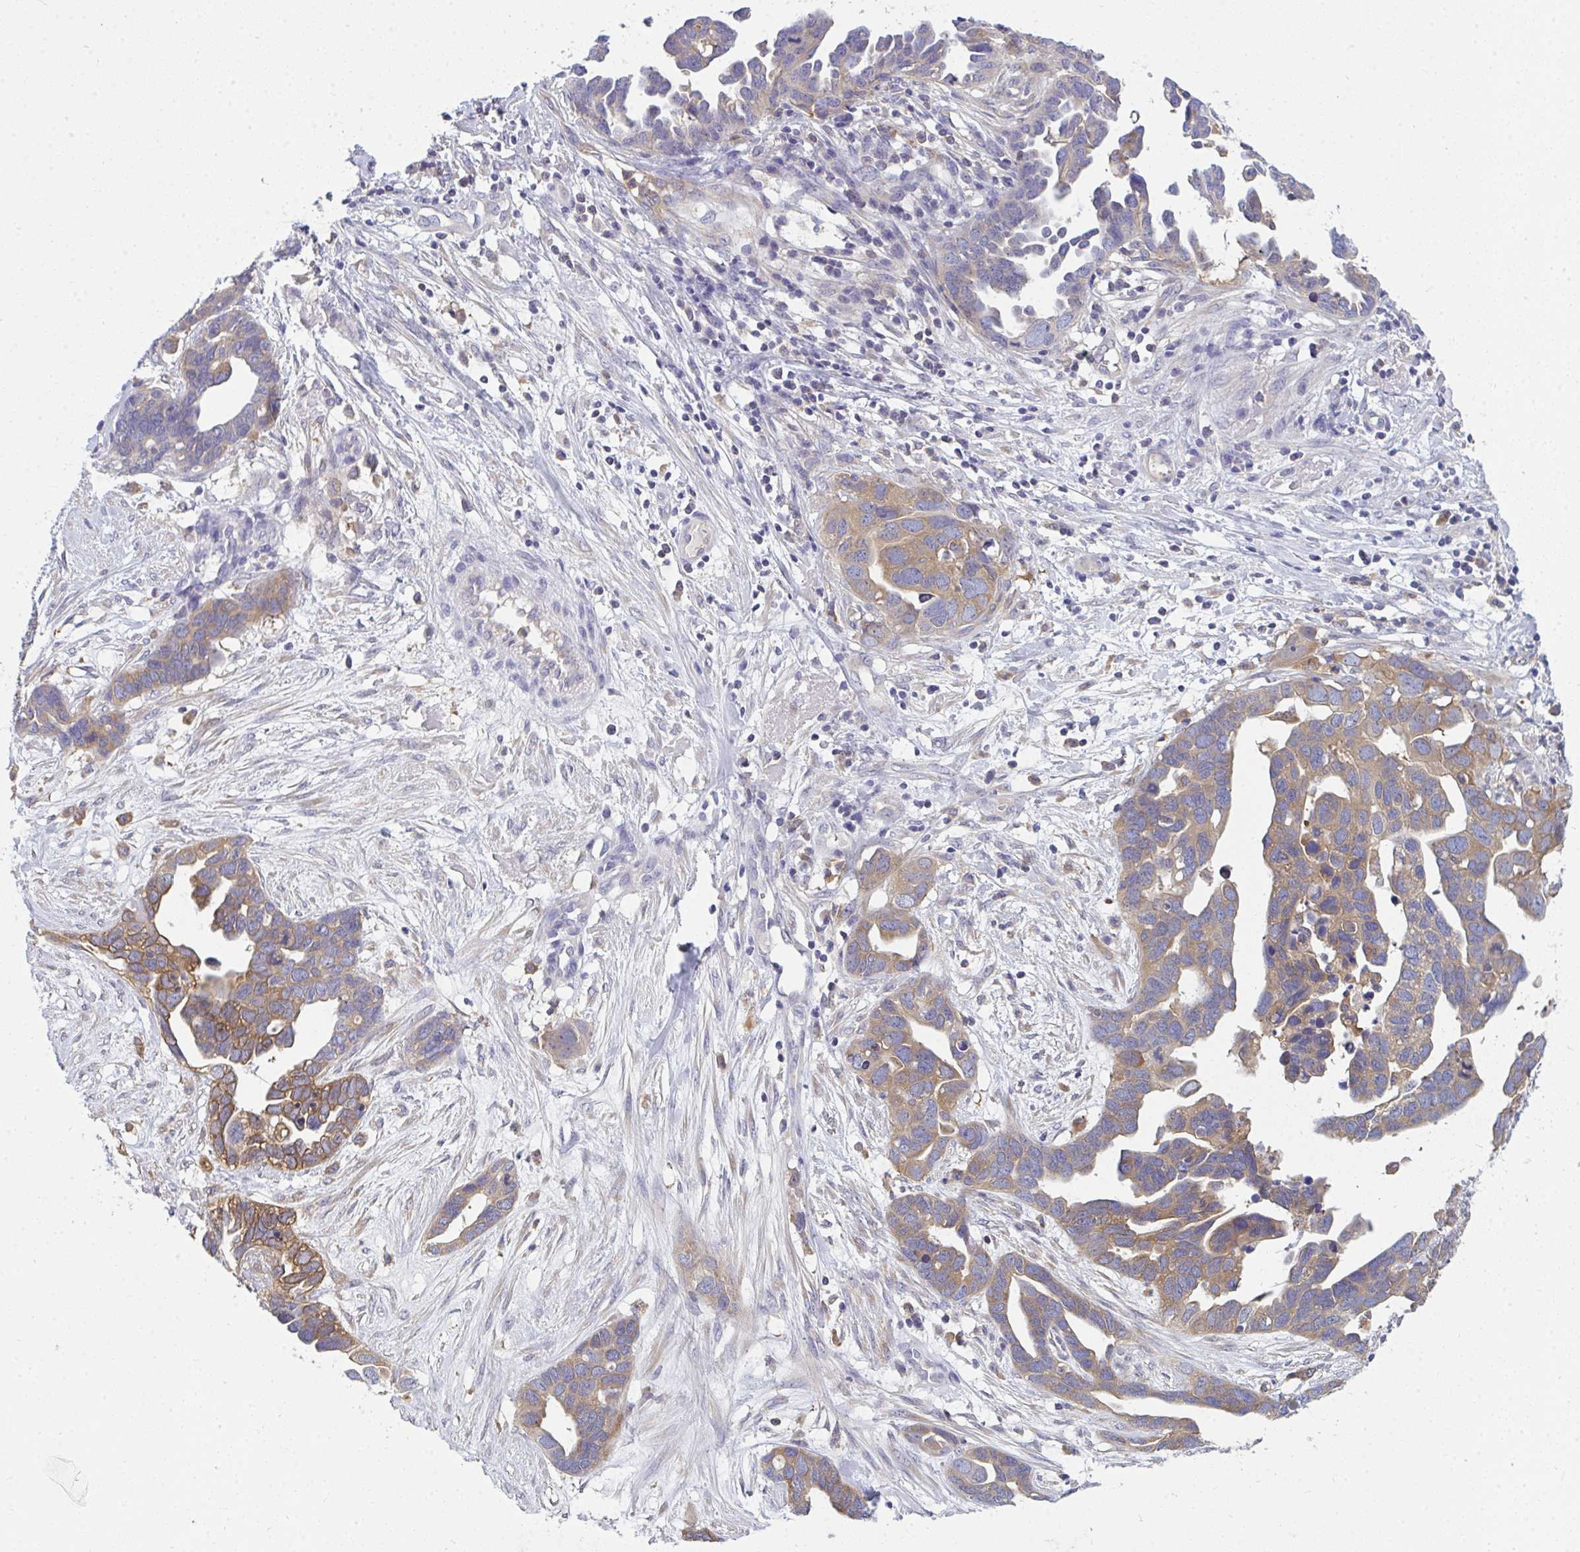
{"staining": {"intensity": "moderate", "quantity": "25%-75%", "location": "cytoplasmic/membranous"}, "tissue": "ovarian cancer", "cell_type": "Tumor cells", "image_type": "cancer", "snomed": [{"axis": "morphology", "description": "Cystadenocarcinoma, serous, NOS"}, {"axis": "topography", "description": "Ovary"}], "caption": "Immunohistochemical staining of ovarian cancer shows medium levels of moderate cytoplasmic/membranous positivity in approximately 25%-75% of tumor cells.", "gene": "SLC30A6", "patient": {"sex": "female", "age": 54}}